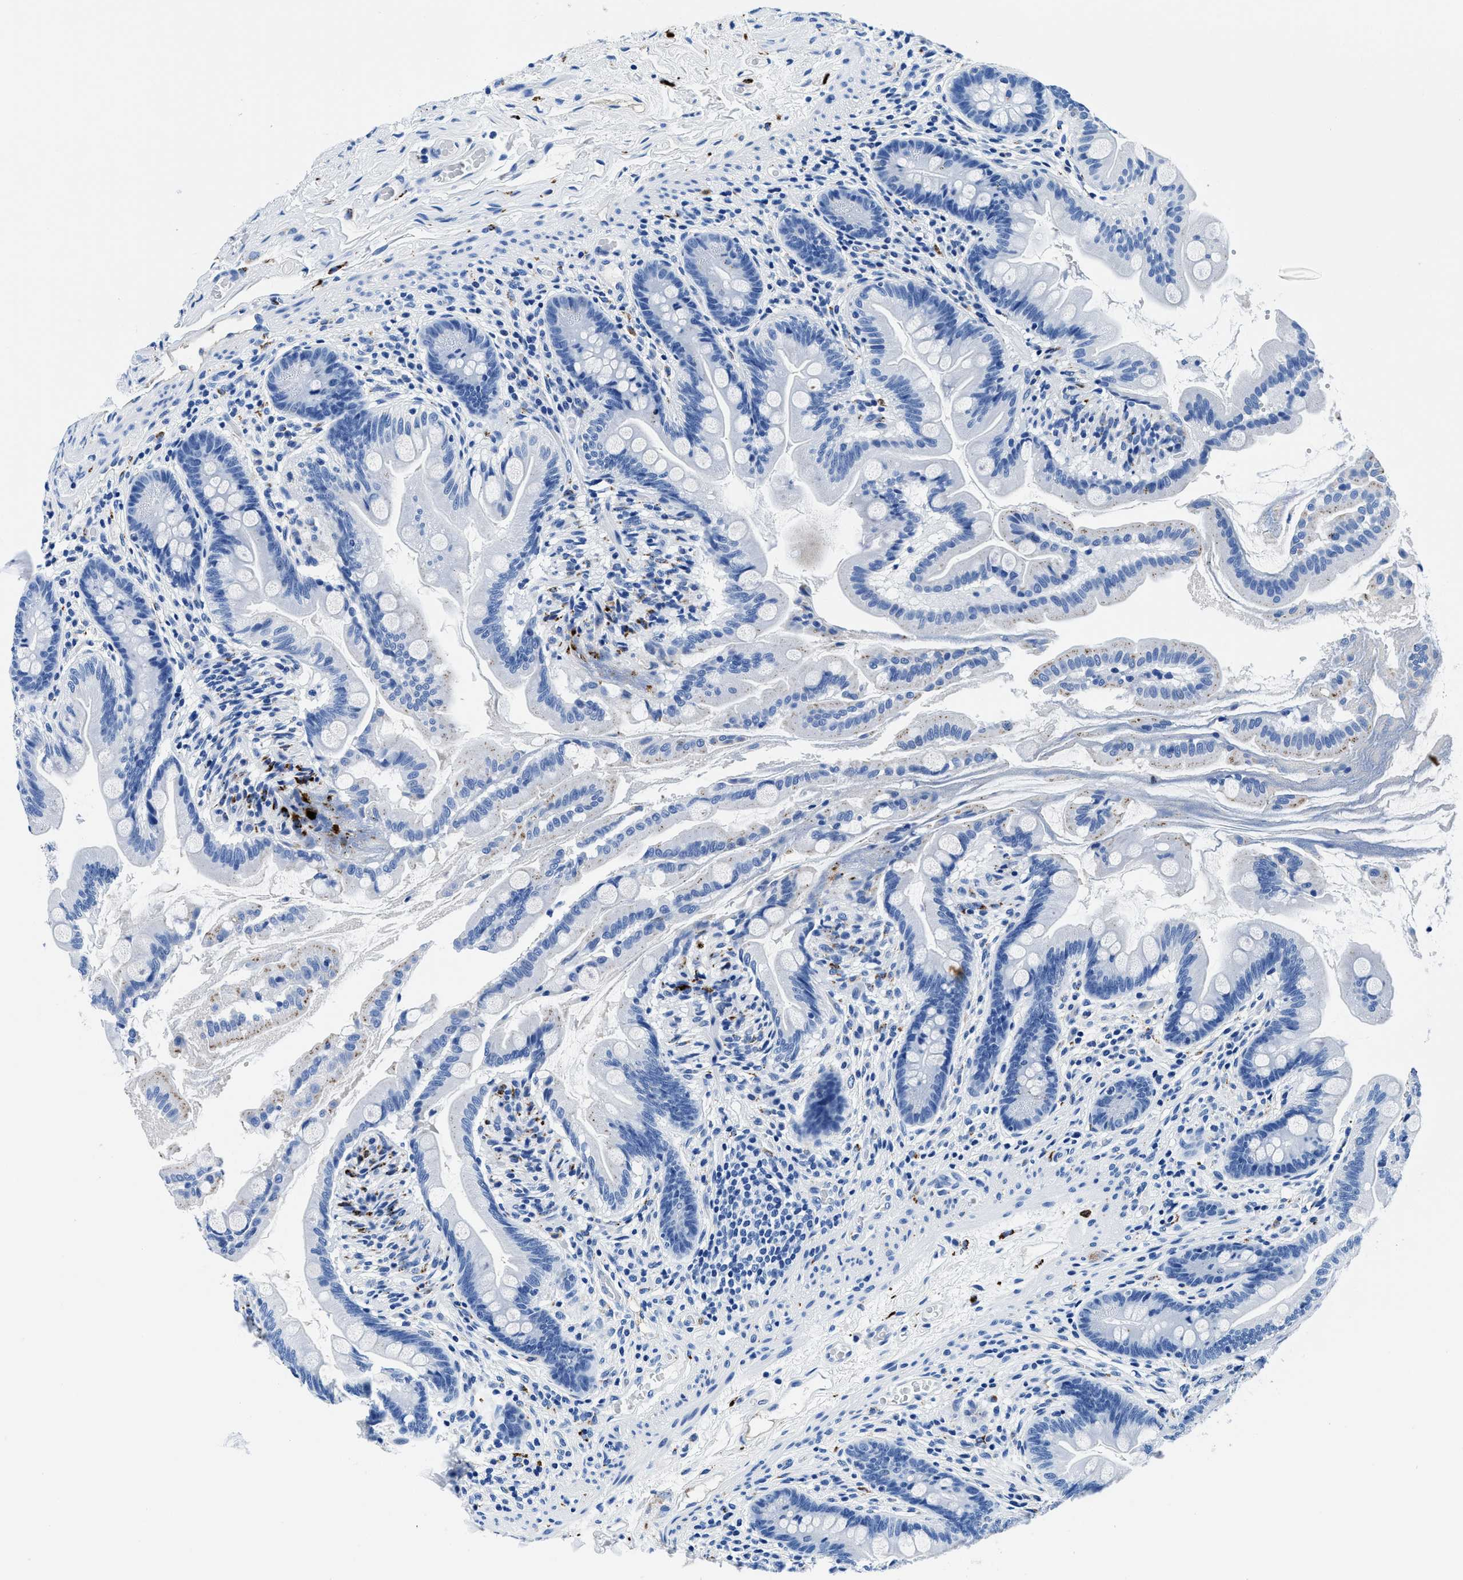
{"staining": {"intensity": "negative", "quantity": "none", "location": "none"}, "tissue": "small intestine", "cell_type": "Glandular cells", "image_type": "normal", "snomed": [{"axis": "morphology", "description": "Normal tissue, NOS"}, {"axis": "topography", "description": "Small intestine"}], "caption": "High power microscopy micrograph of an IHC micrograph of normal small intestine, revealing no significant staining in glandular cells.", "gene": "OR14K1", "patient": {"sex": "female", "age": 56}}